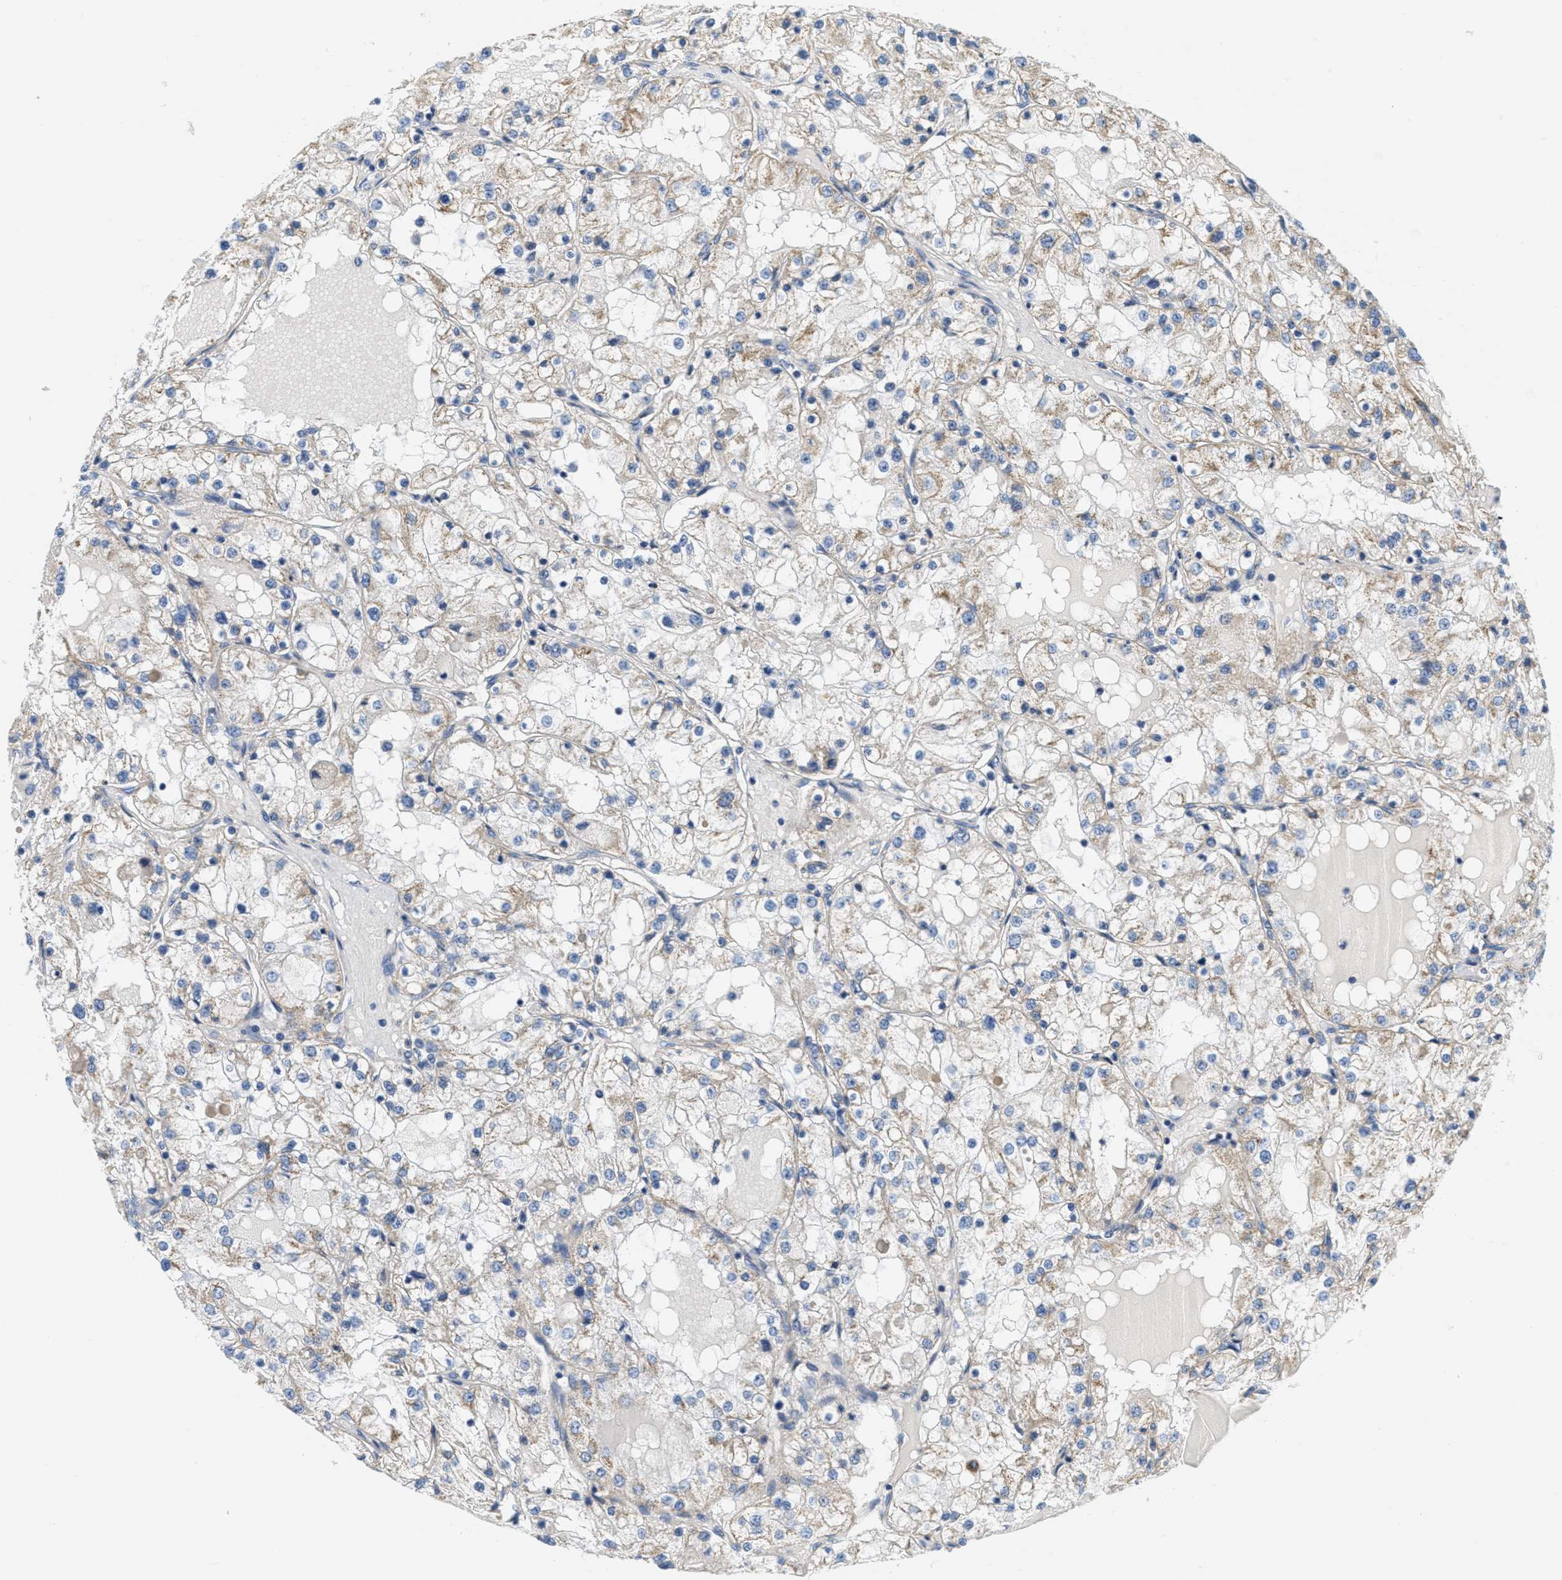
{"staining": {"intensity": "weak", "quantity": "25%-75%", "location": "cytoplasmic/membranous"}, "tissue": "renal cancer", "cell_type": "Tumor cells", "image_type": "cancer", "snomed": [{"axis": "morphology", "description": "Adenocarcinoma, NOS"}, {"axis": "topography", "description": "Kidney"}], "caption": "Approximately 25%-75% of tumor cells in human renal cancer reveal weak cytoplasmic/membranous protein expression as visualized by brown immunohistochemical staining.", "gene": "KCNJ5", "patient": {"sex": "male", "age": 68}}